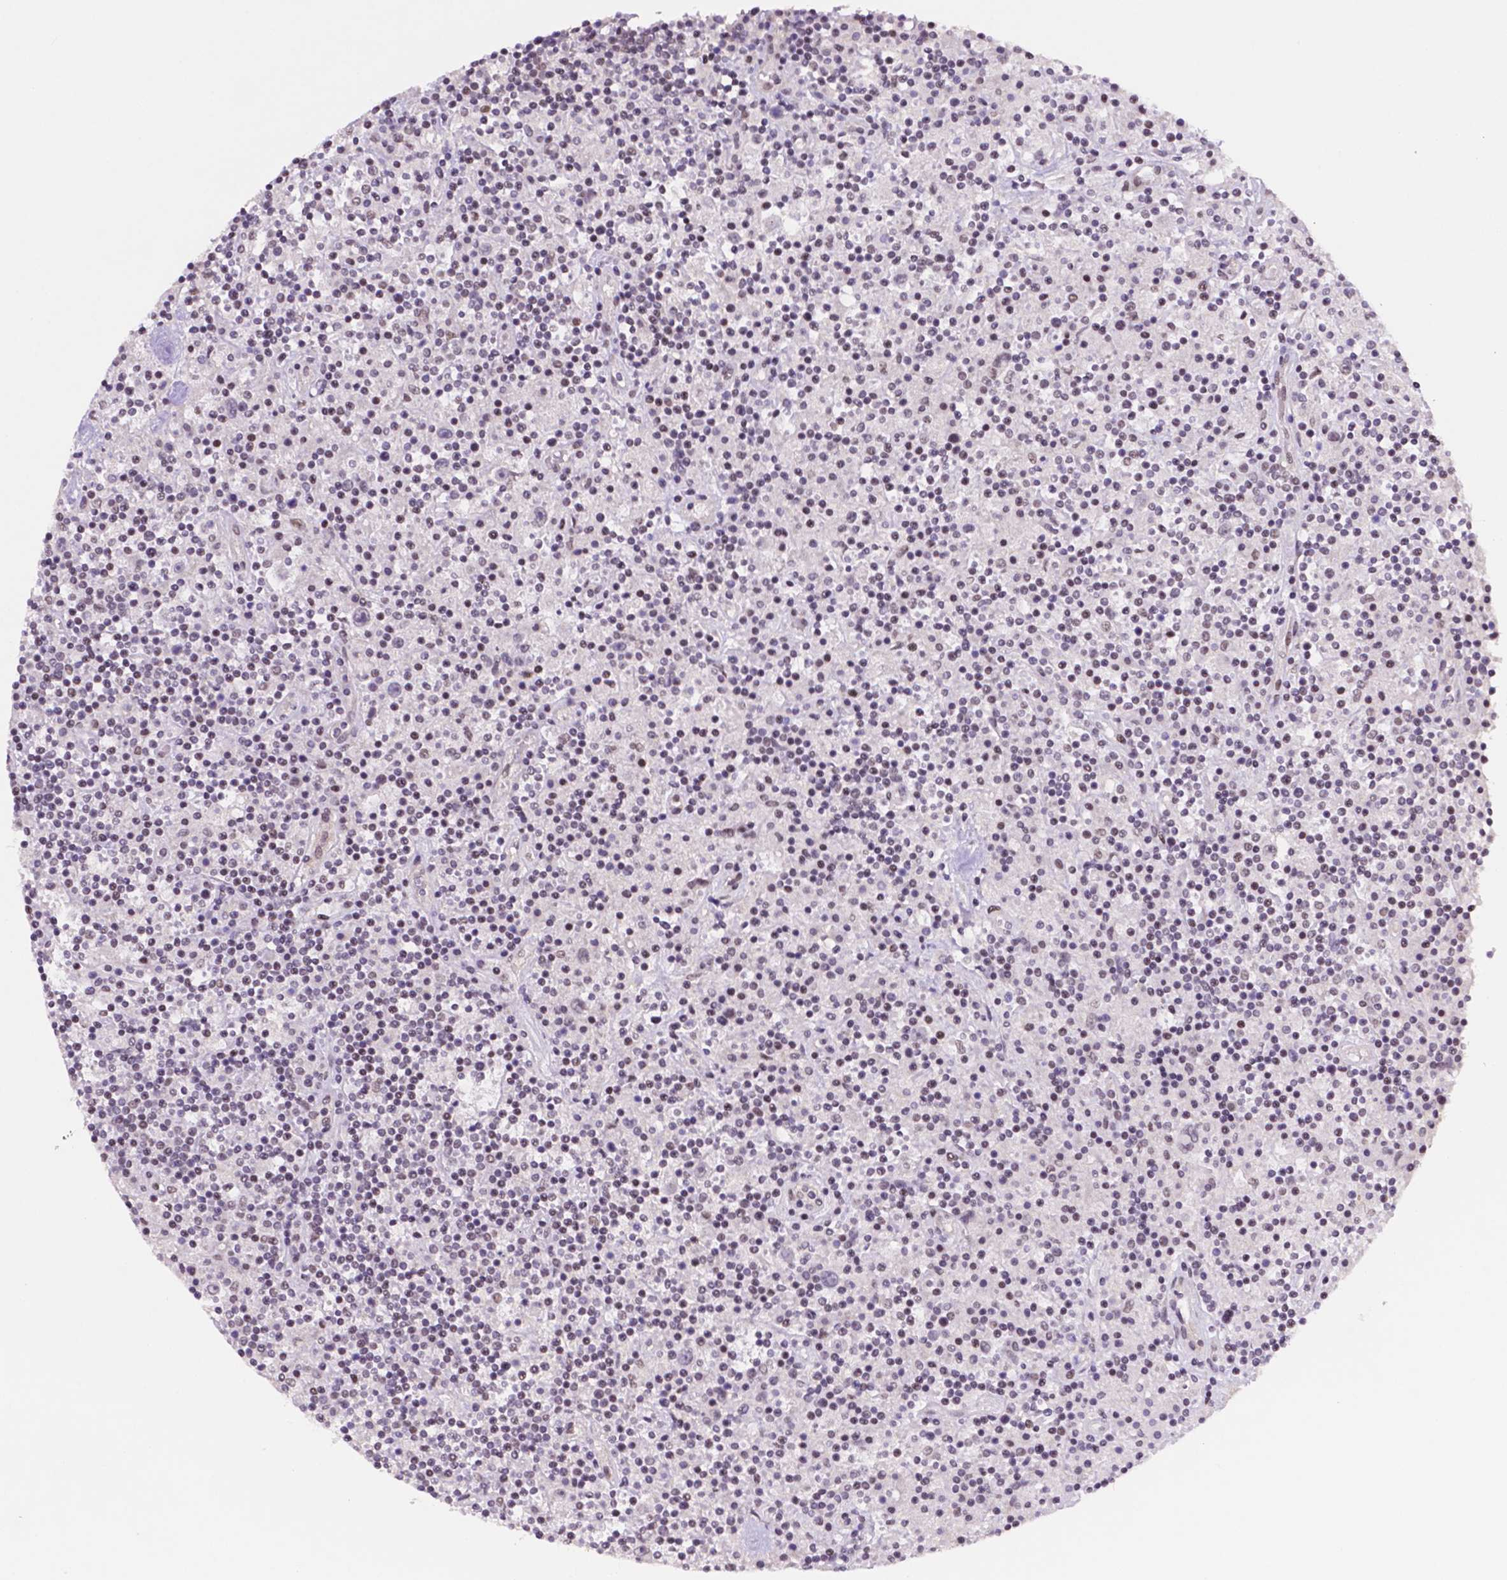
{"staining": {"intensity": "negative", "quantity": "none", "location": "none"}, "tissue": "lymphoma", "cell_type": "Tumor cells", "image_type": "cancer", "snomed": [{"axis": "morphology", "description": "Hodgkin's disease, NOS"}, {"axis": "topography", "description": "Lymph node"}], "caption": "Immunohistochemistry (IHC) of human Hodgkin's disease displays no expression in tumor cells. (Stains: DAB immunohistochemistry (IHC) with hematoxylin counter stain, Microscopy: brightfield microscopy at high magnification).", "gene": "NCOR1", "patient": {"sex": "male", "age": 70}}